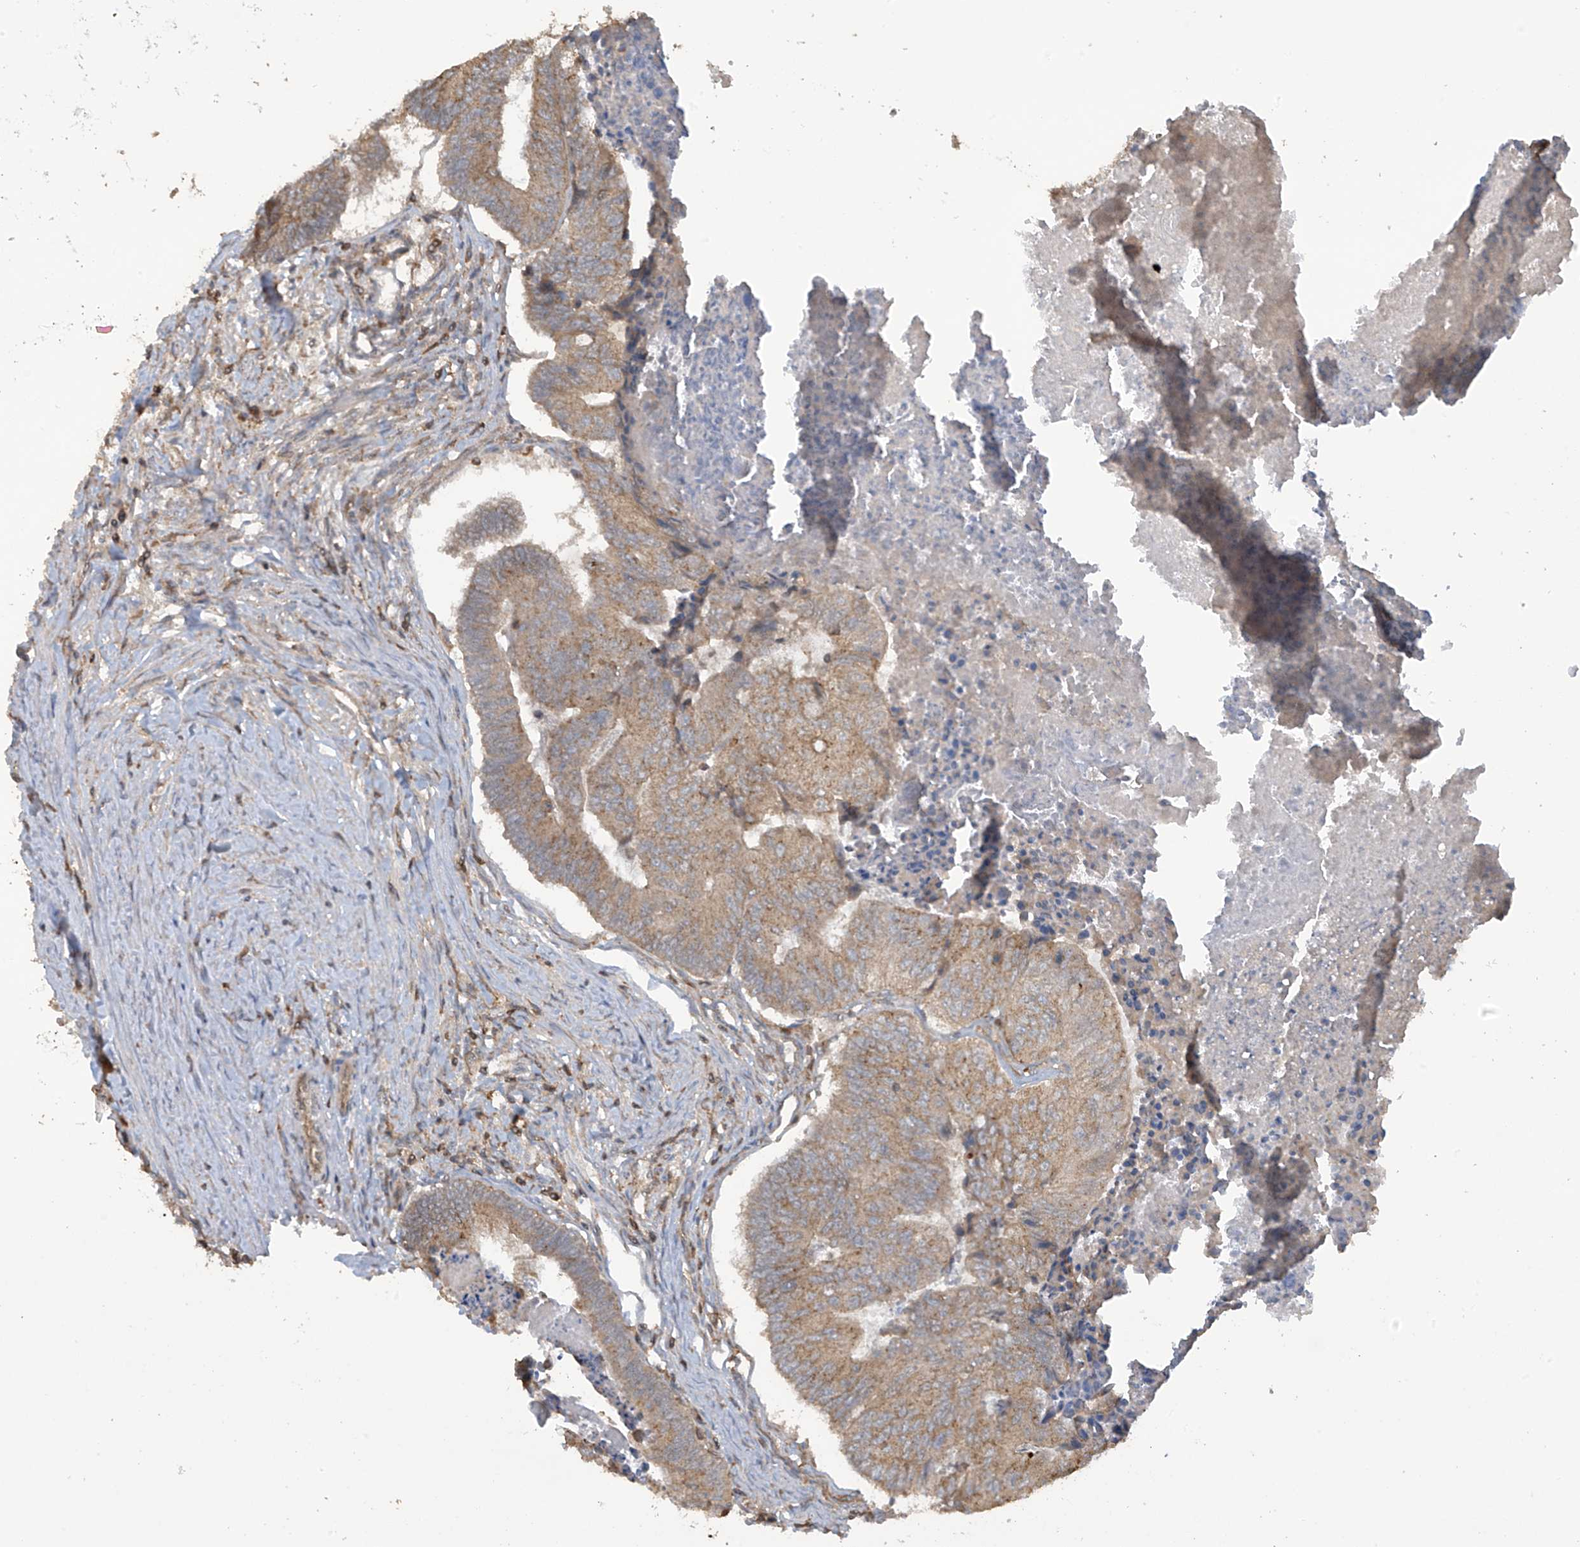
{"staining": {"intensity": "moderate", "quantity": ">75%", "location": "cytoplasmic/membranous"}, "tissue": "colorectal cancer", "cell_type": "Tumor cells", "image_type": "cancer", "snomed": [{"axis": "morphology", "description": "Adenocarcinoma, NOS"}, {"axis": "topography", "description": "Colon"}], "caption": "Protein analysis of adenocarcinoma (colorectal) tissue exhibits moderate cytoplasmic/membranous staining in approximately >75% of tumor cells.", "gene": "COX10", "patient": {"sex": "female", "age": 67}}